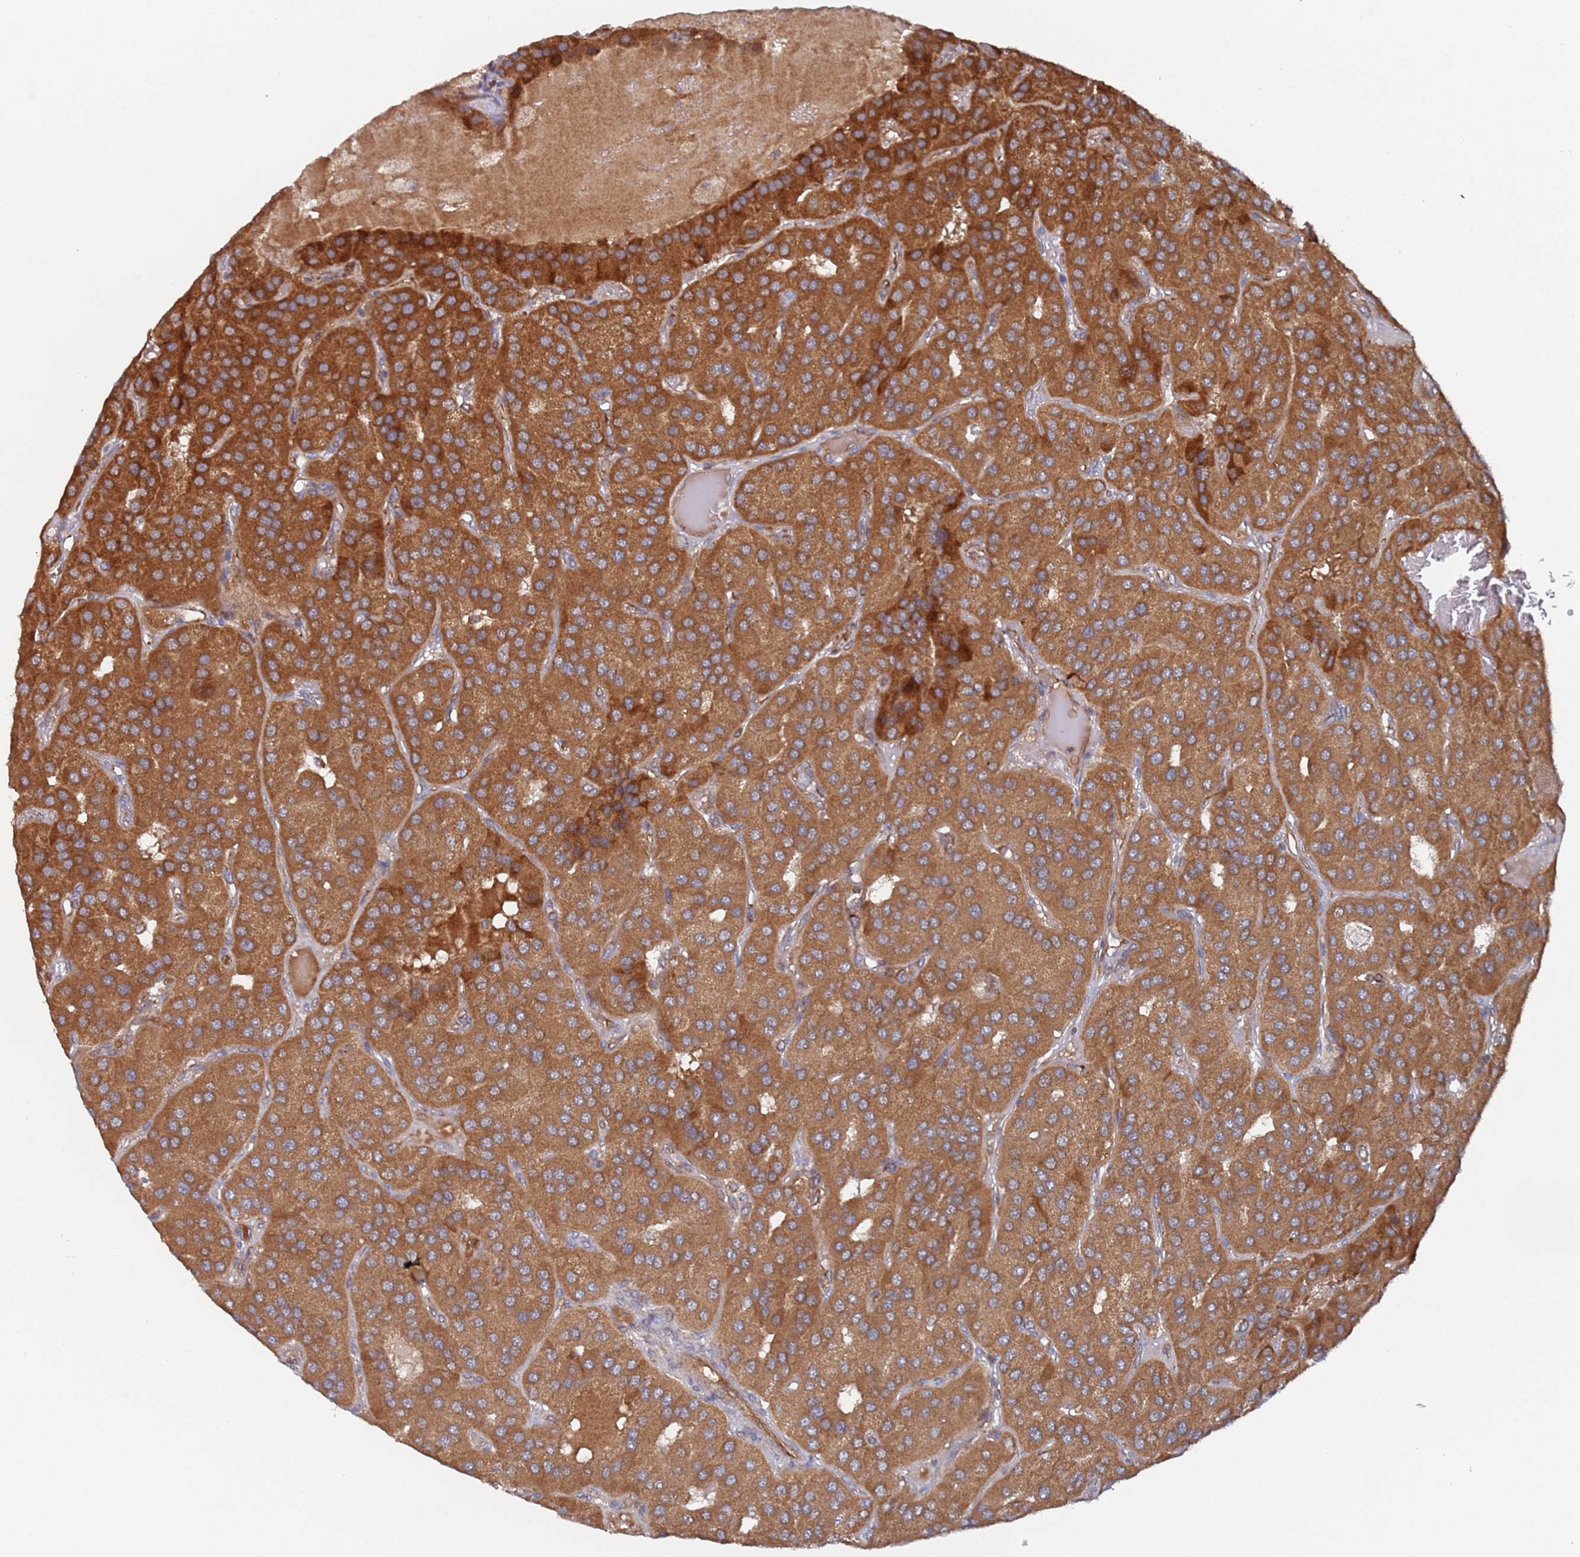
{"staining": {"intensity": "strong", "quantity": ">75%", "location": "cytoplasmic/membranous"}, "tissue": "parathyroid gland", "cell_type": "Glandular cells", "image_type": "normal", "snomed": [{"axis": "morphology", "description": "Normal tissue, NOS"}, {"axis": "morphology", "description": "Adenoma, NOS"}, {"axis": "topography", "description": "Parathyroid gland"}], "caption": "DAB (3,3'-diaminobenzidine) immunohistochemical staining of unremarkable human parathyroid gland shows strong cytoplasmic/membranous protein positivity in about >75% of glandular cells.", "gene": "DDX60", "patient": {"sex": "female", "age": 86}}